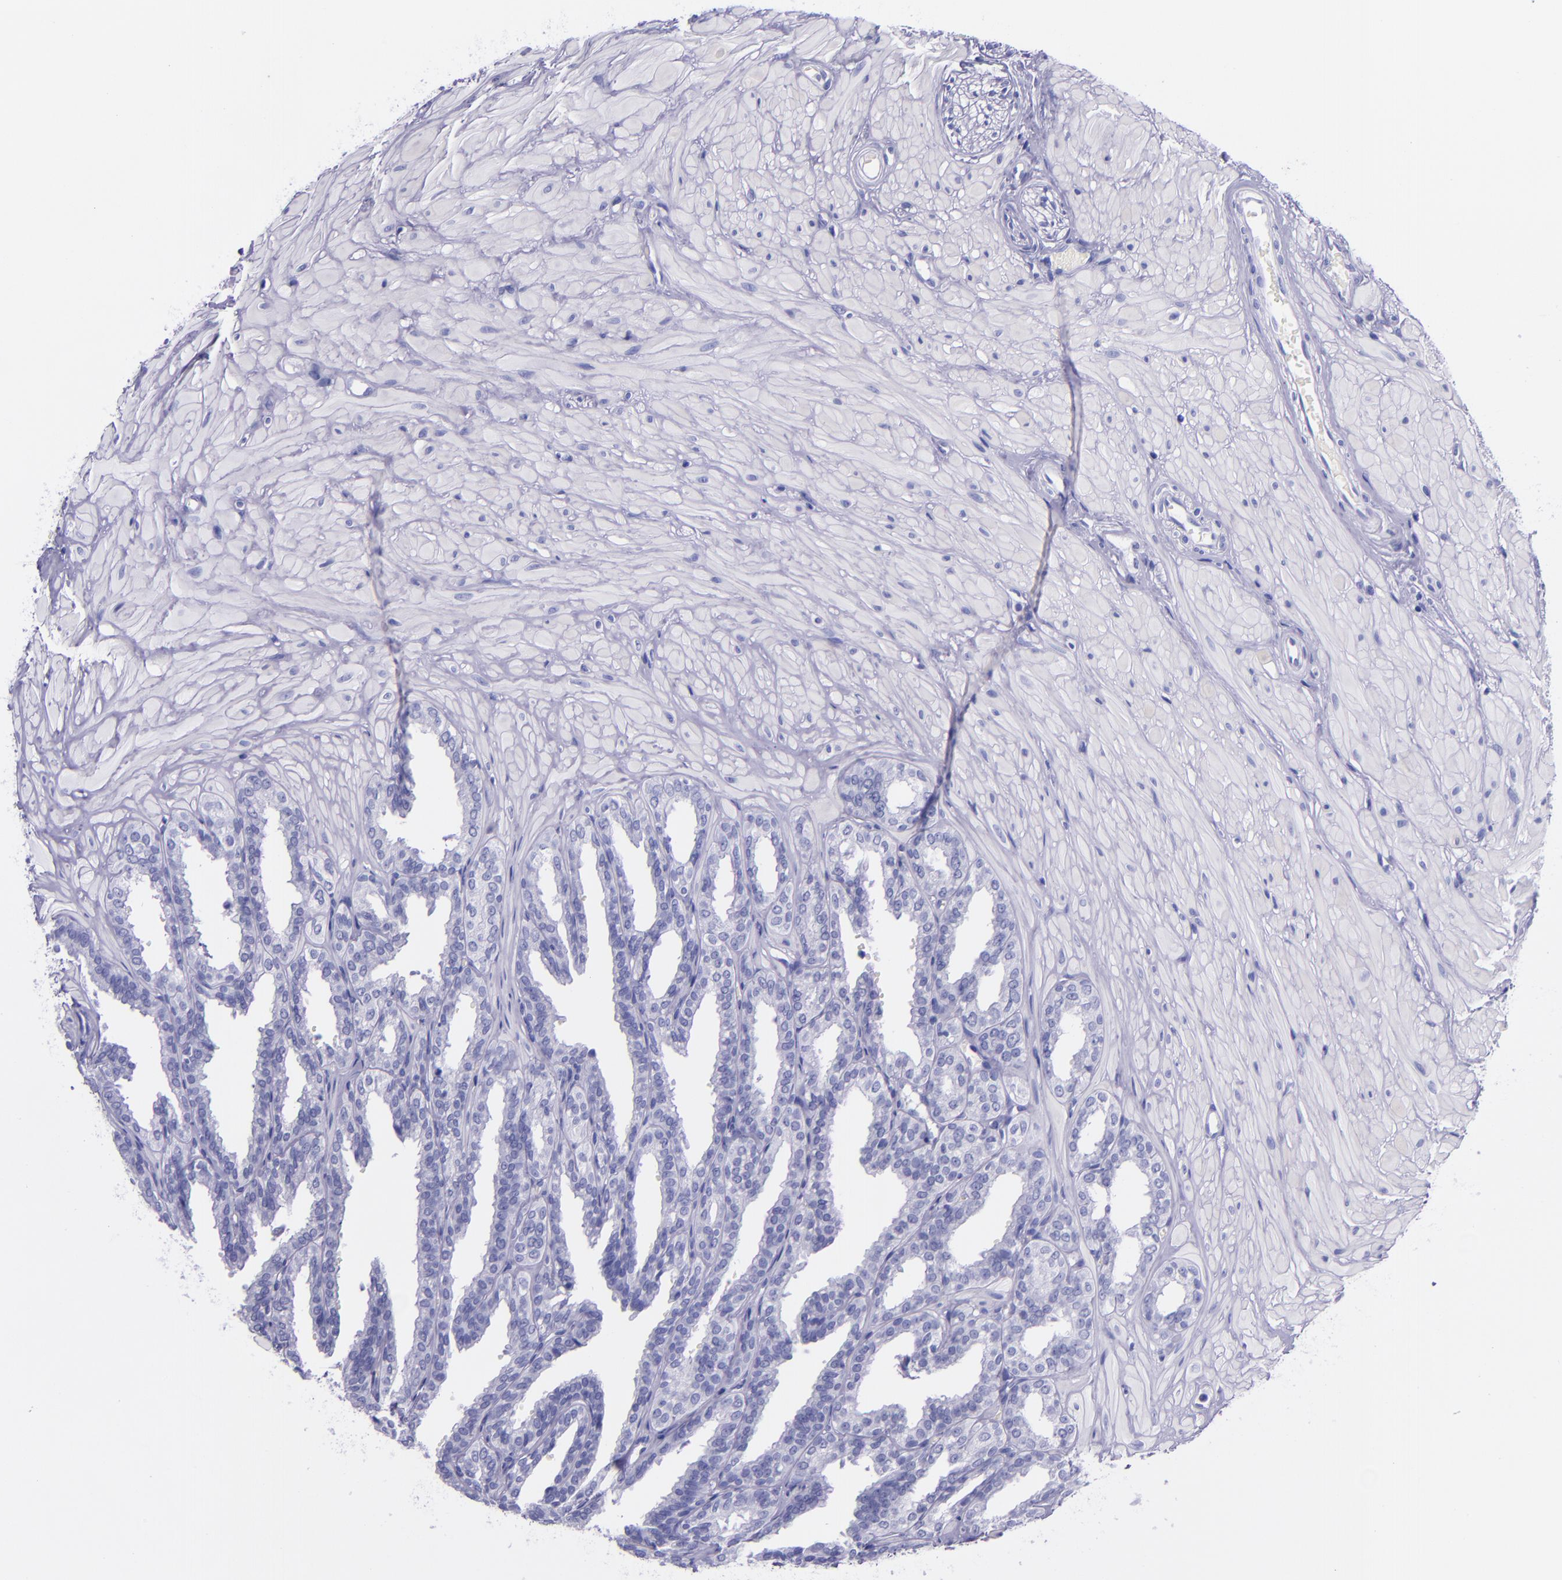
{"staining": {"intensity": "negative", "quantity": "none", "location": "none"}, "tissue": "seminal vesicle", "cell_type": "Glandular cells", "image_type": "normal", "snomed": [{"axis": "morphology", "description": "Normal tissue, NOS"}, {"axis": "topography", "description": "Seminal veicle"}], "caption": "This is a photomicrograph of immunohistochemistry staining of normal seminal vesicle, which shows no positivity in glandular cells. (Brightfield microscopy of DAB (3,3'-diaminobenzidine) IHC at high magnification).", "gene": "MBP", "patient": {"sex": "male", "age": 26}}